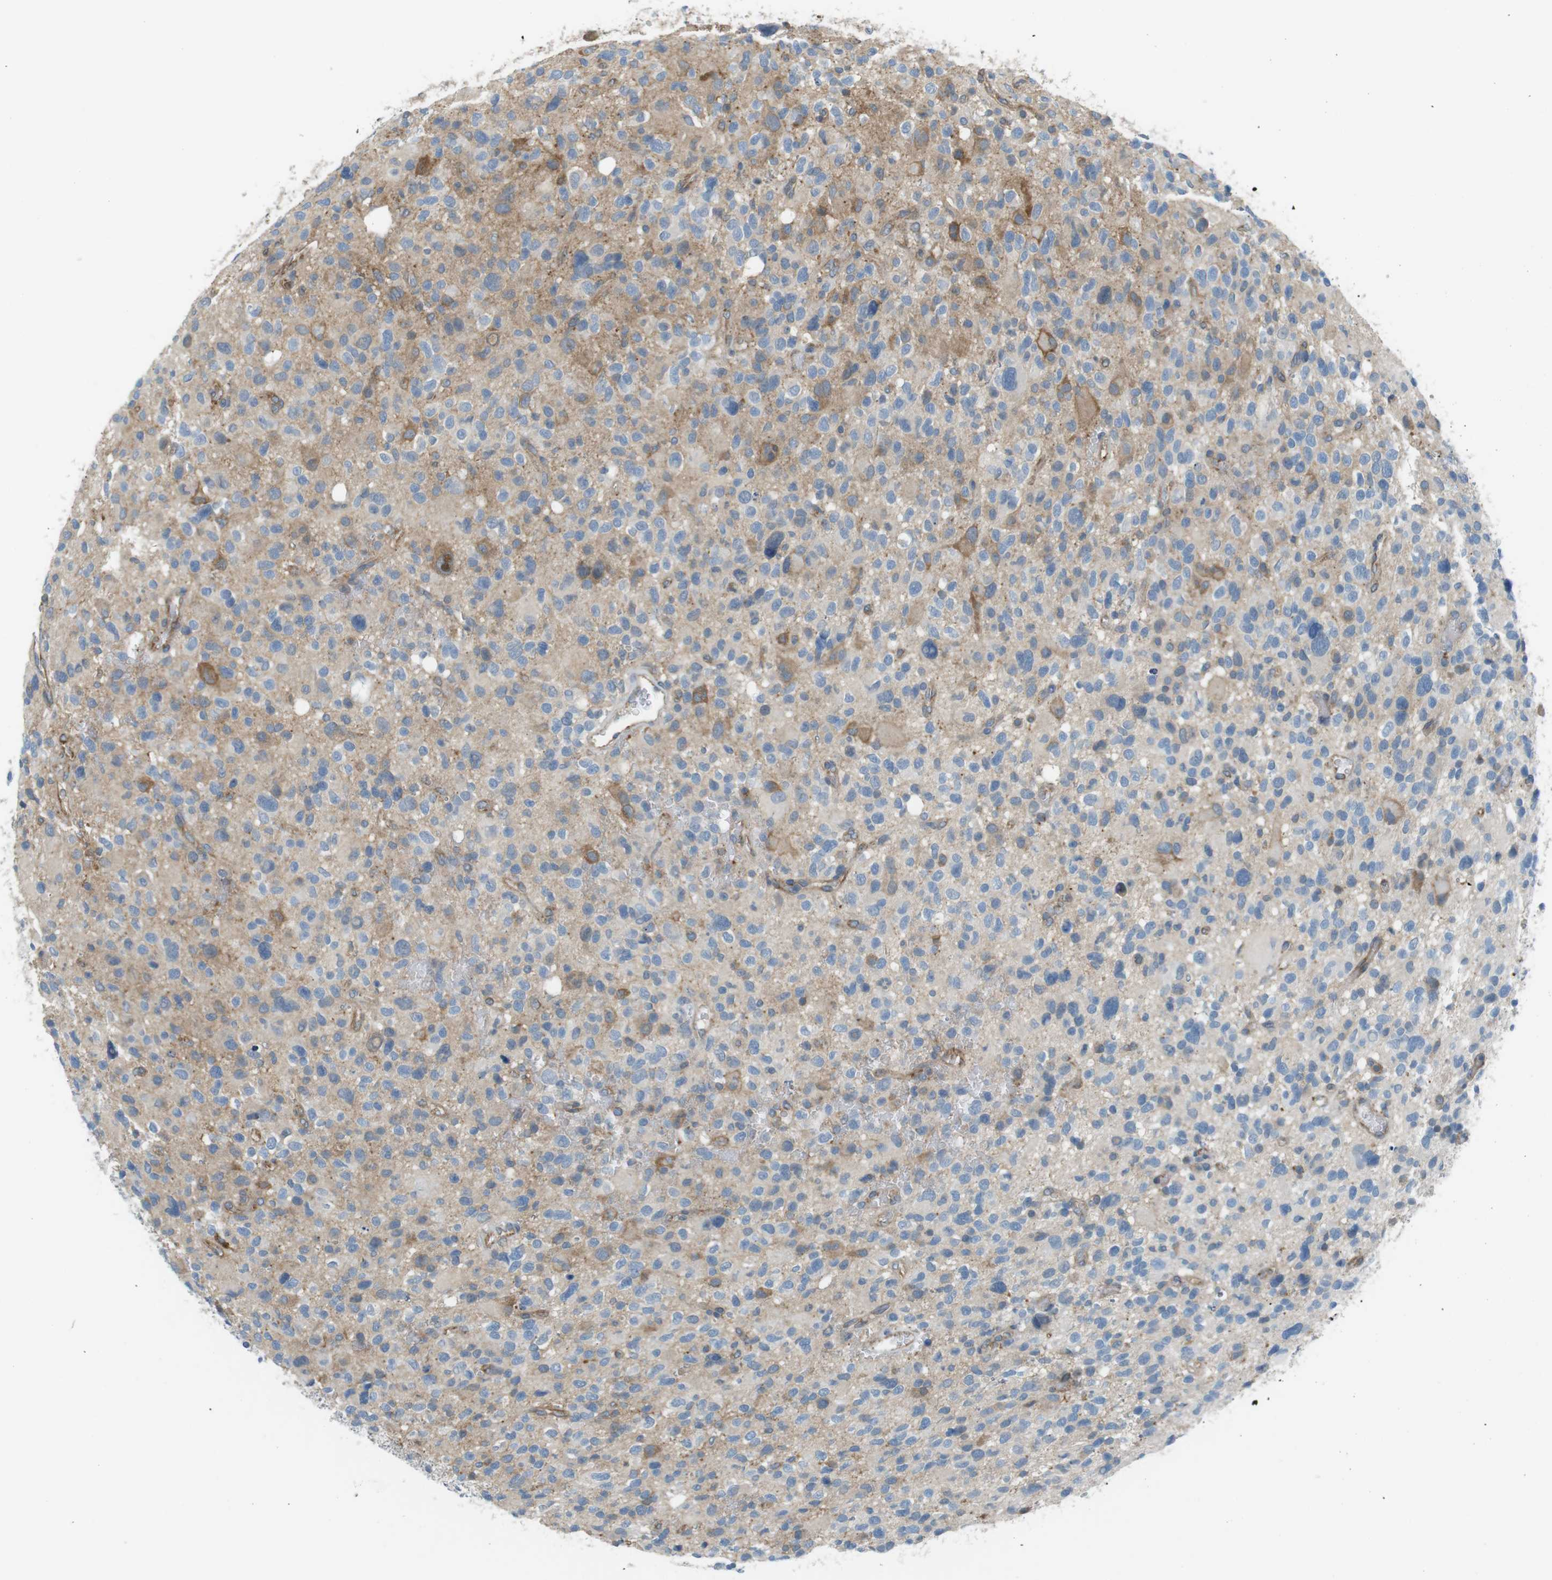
{"staining": {"intensity": "moderate", "quantity": "<25%", "location": "cytoplasmic/membranous"}, "tissue": "glioma", "cell_type": "Tumor cells", "image_type": "cancer", "snomed": [{"axis": "morphology", "description": "Glioma, malignant, High grade"}, {"axis": "topography", "description": "Brain"}], "caption": "Tumor cells exhibit low levels of moderate cytoplasmic/membranous positivity in about <25% of cells in glioma.", "gene": "PEPD", "patient": {"sex": "male", "age": 48}}